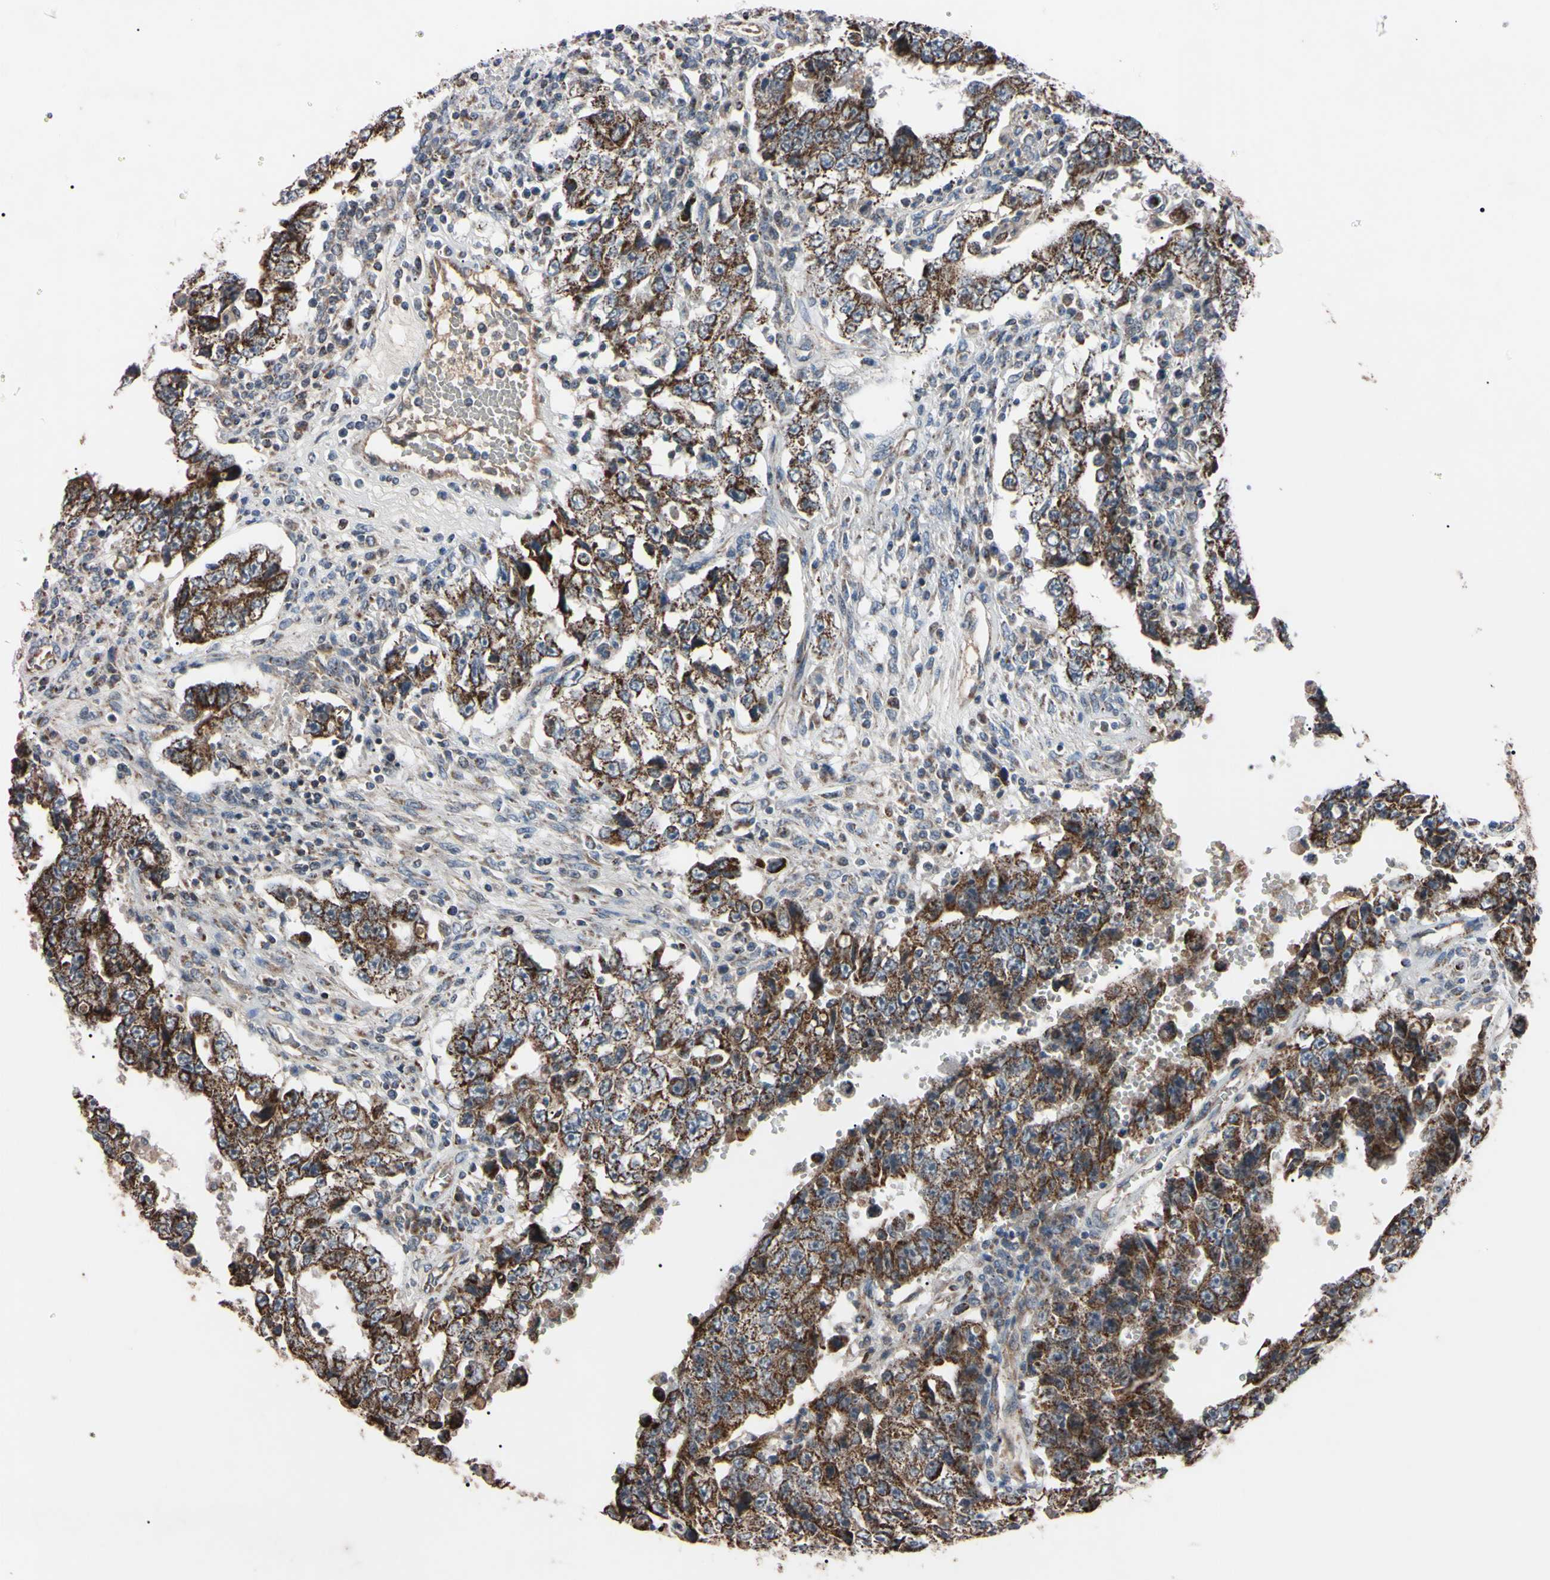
{"staining": {"intensity": "moderate", "quantity": ">75%", "location": "cytoplasmic/membranous"}, "tissue": "testis cancer", "cell_type": "Tumor cells", "image_type": "cancer", "snomed": [{"axis": "morphology", "description": "Carcinoma, Embryonal, NOS"}, {"axis": "topography", "description": "Testis"}], "caption": "Moderate cytoplasmic/membranous expression is identified in approximately >75% of tumor cells in testis cancer. The staining was performed using DAB to visualize the protein expression in brown, while the nuclei were stained in blue with hematoxylin (Magnification: 20x).", "gene": "TNFRSF1A", "patient": {"sex": "male", "age": 26}}